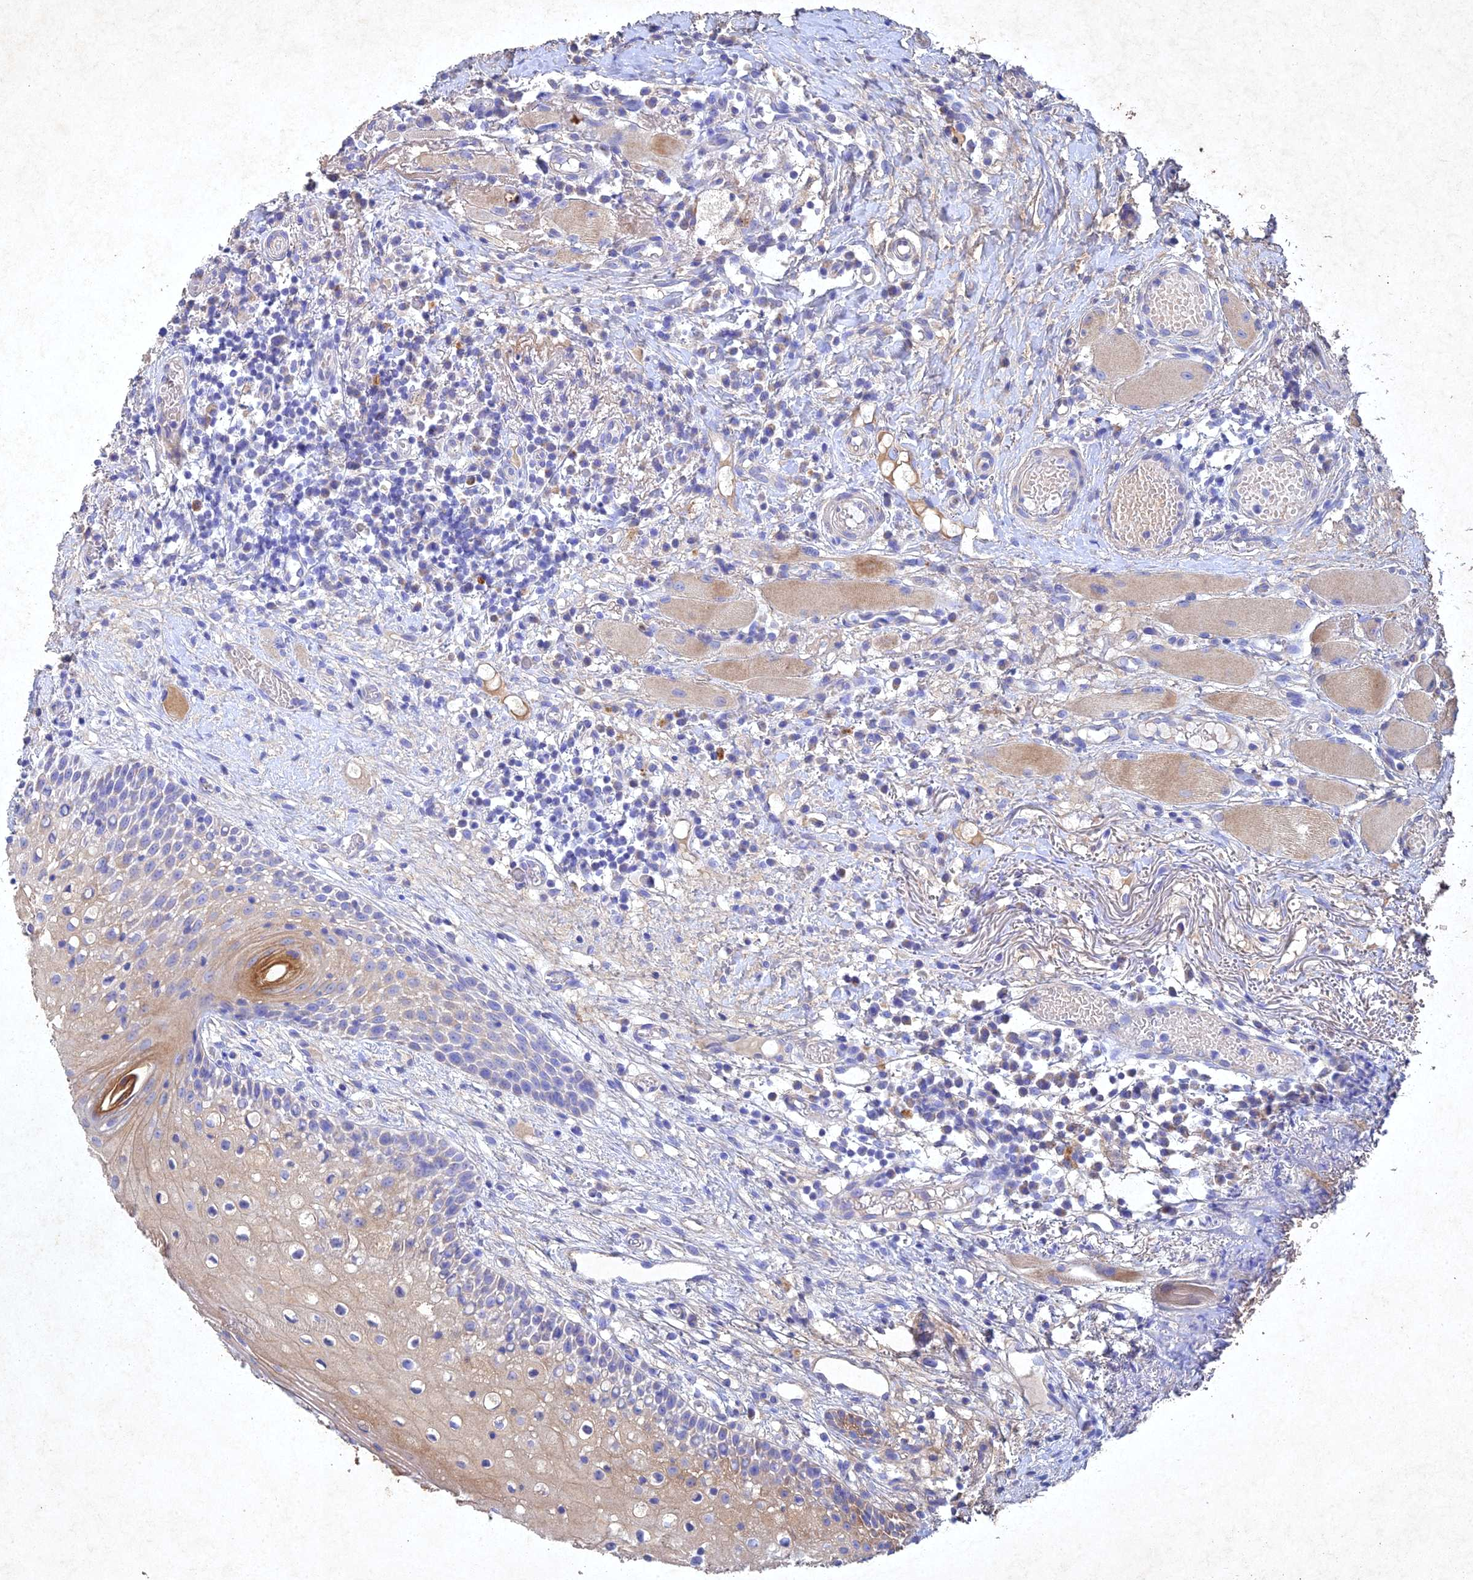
{"staining": {"intensity": "weak", "quantity": "<25%", "location": "cytoplasmic/membranous"}, "tissue": "oral mucosa", "cell_type": "Squamous epithelial cells", "image_type": "normal", "snomed": [{"axis": "morphology", "description": "Normal tissue, NOS"}, {"axis": "topography", "description": "Oral tissue"}], "caption": "A high-resolution histopathology image shows immunohistochemistry staining of benign oral mucosa, which demonstrates no significant expression in squamous epithelial cells.", "gene": "NDUFV1", "patient": {"sex": "female", "age": 69}}